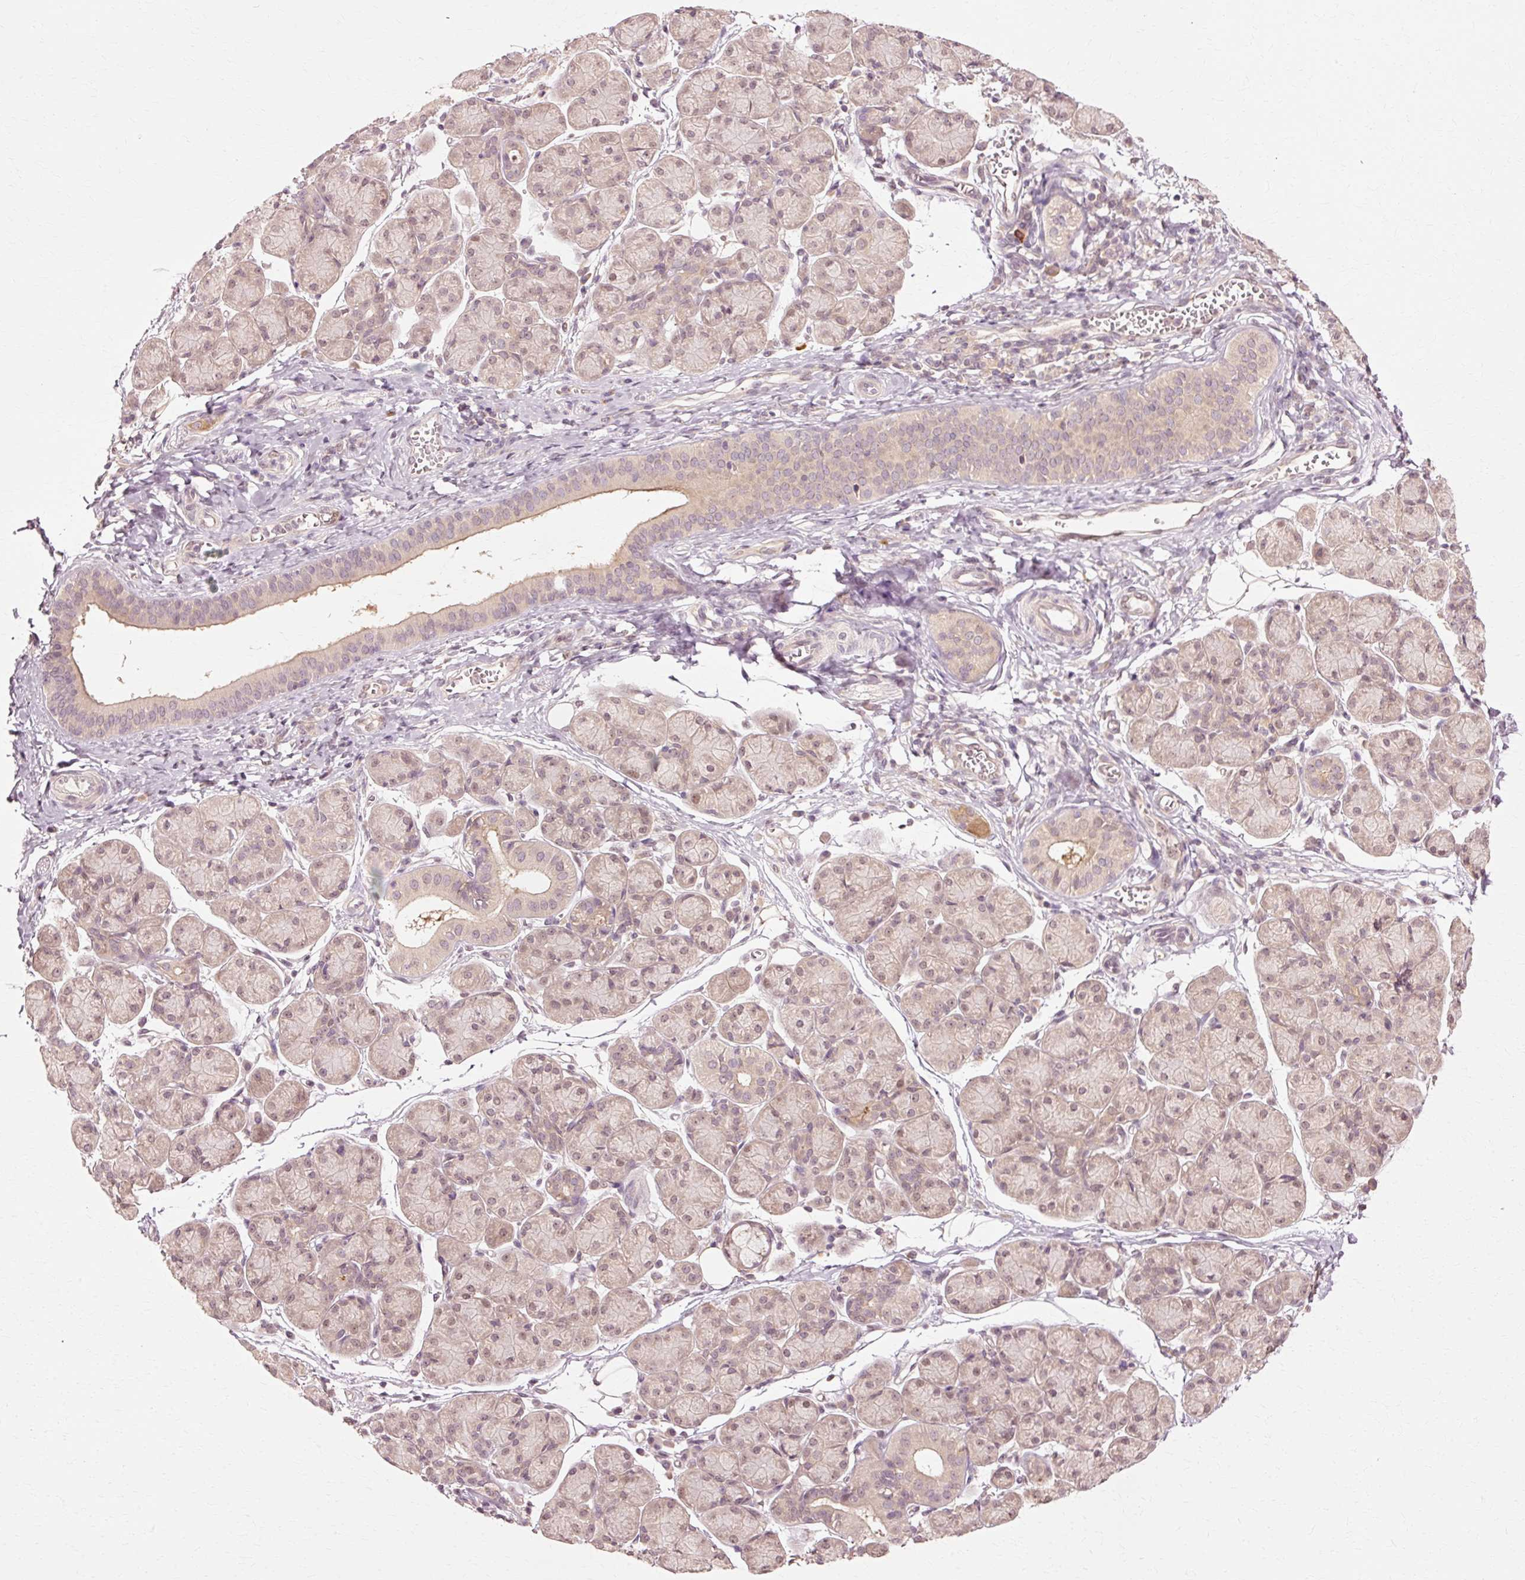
{"staining": {"intensity": "weak", "quantity": ">75%", "location": "cytoplasmic/membranous,nuclear"}, "tissue": "salivary gland", "cell_type": "Glandular cells", "image_type": "normal", "snomed": [{"axis": "morphology", "description": "Normal tissue, NOS"}, {"axis": "morphology", "description": "Inflammation, NOS"}, {"axis": "topography", "description": "Lymph node"}, {"axis": "topography", "description": "Salivary gland"}], "caption": "Glandular cells display low levels of weak cytoplasmic/membranous,nuclear staining in approximately >75% of cells in unremarkable human salivary gland.", "gene": "RGPD5", "patient": {"sex": "male", "age": 3}}